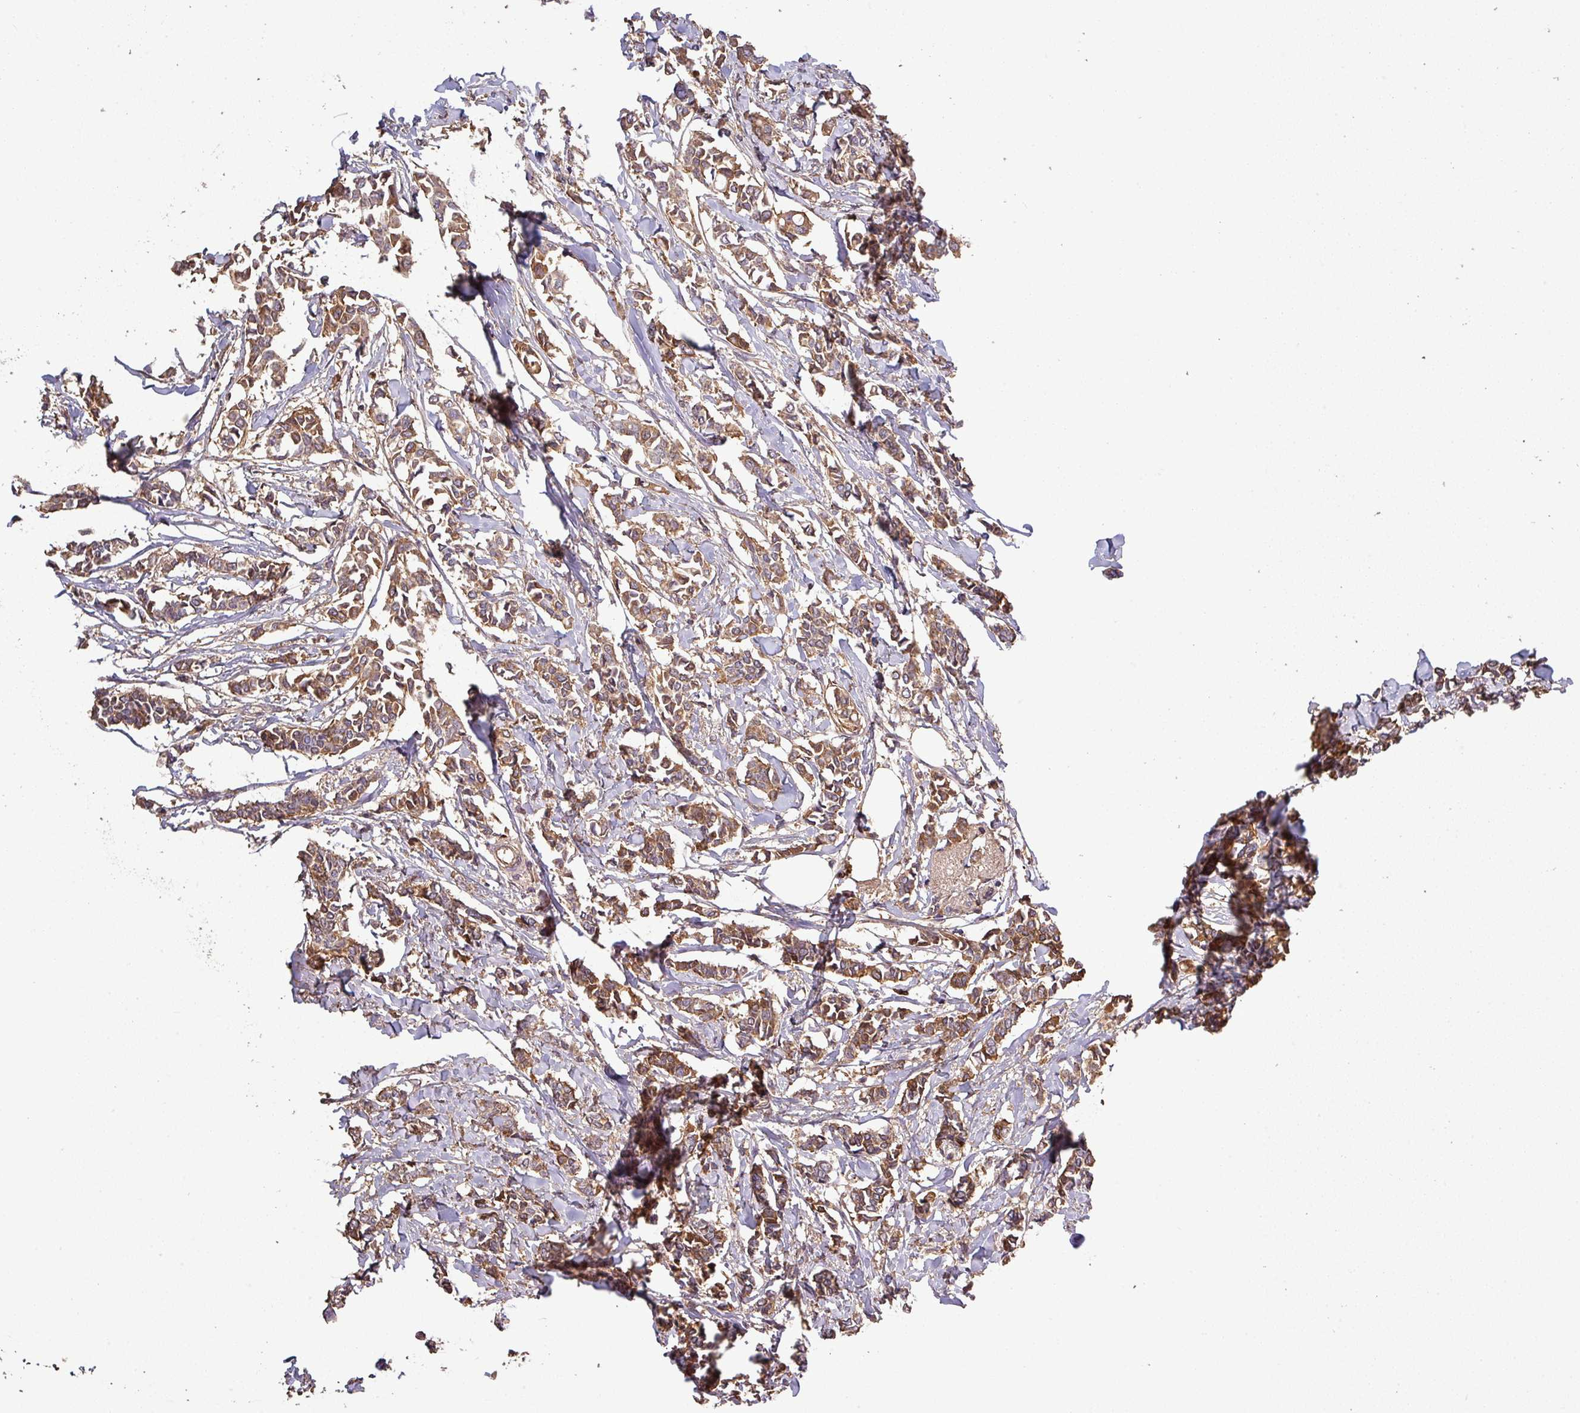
{"staining": {"intensity": "moderate", "quantity": ">75%", "location": "cytoplasmic/membranous"}, "tissue": "breast cancer", "cell_type": "Tumor cells", "image_type": "cancer", "snomed": [{"axis": "morphology", "description": "Duct carcinoma"}, {"axis": "topography", "description": "Breast"}], "caption": "A brown stain labels moderate cytoplasmic/membranous positivity of a protein in human breast cancer (infiltrating ductal carcinoma) tumor cells.", "gene": "ISLR", "patient": {"sex": "female", "age": 41}}